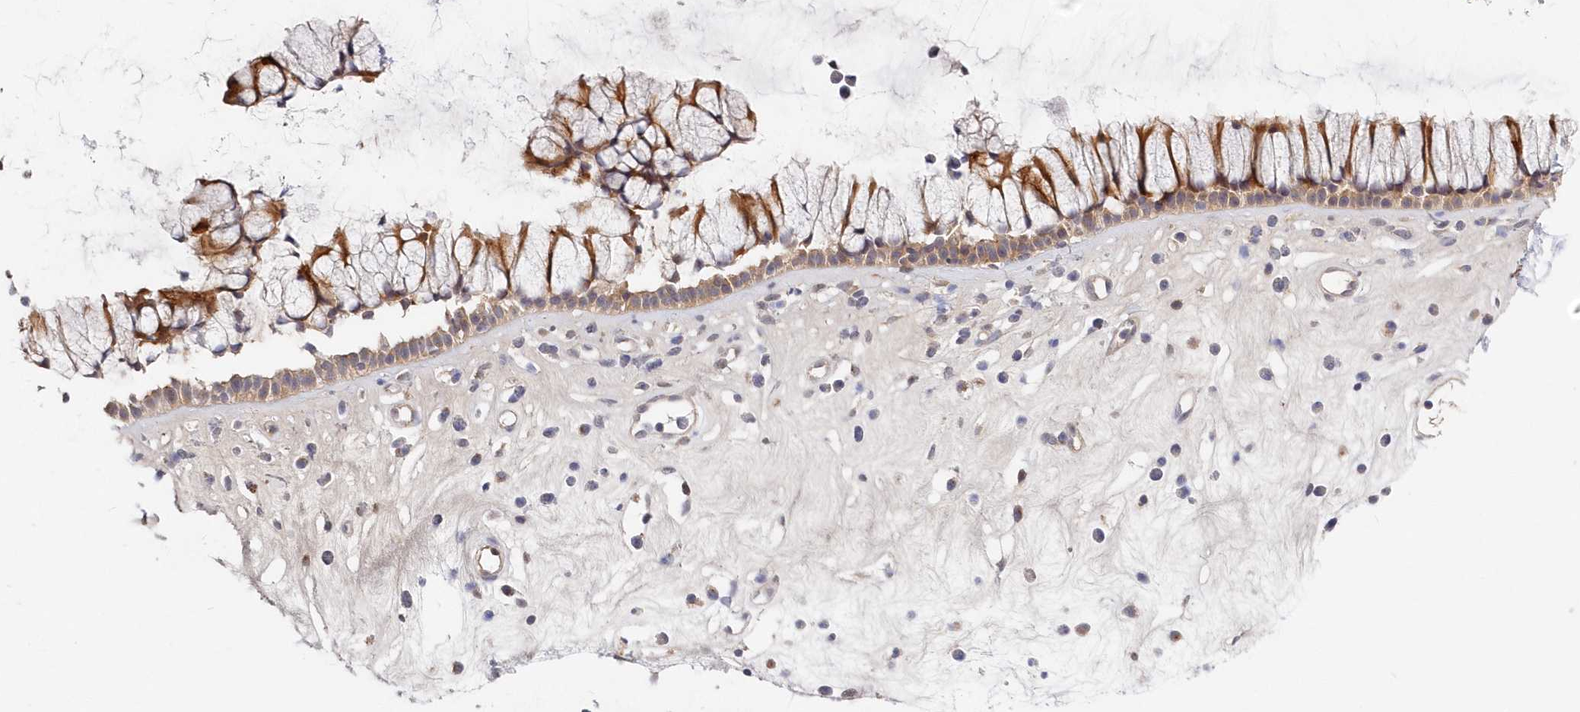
{"staining": {"intensity": "moderate", "quantity": ">75%", "location": "cytoplasmic/membranous"}, "tissue": "nasopharynx", "cell_type": "Respiratory epithelial cells", "image_type": "normal", "snomed": [{"axis": "morphology", "description": "Normal tissue, NOS"}, {"axis": "morphology", "description": "Inflammation, NOS"}, {"axis": "topography", "description": "Nasopharynx"}], "caption": "Unremarkable nasopharynx demonstrates moderate cytoplasmic/membranous expression in approximately >75% of respiratory epithelial cells.", "gene": "KATNA1", "patient": {"sex": "male", "age": 29}}